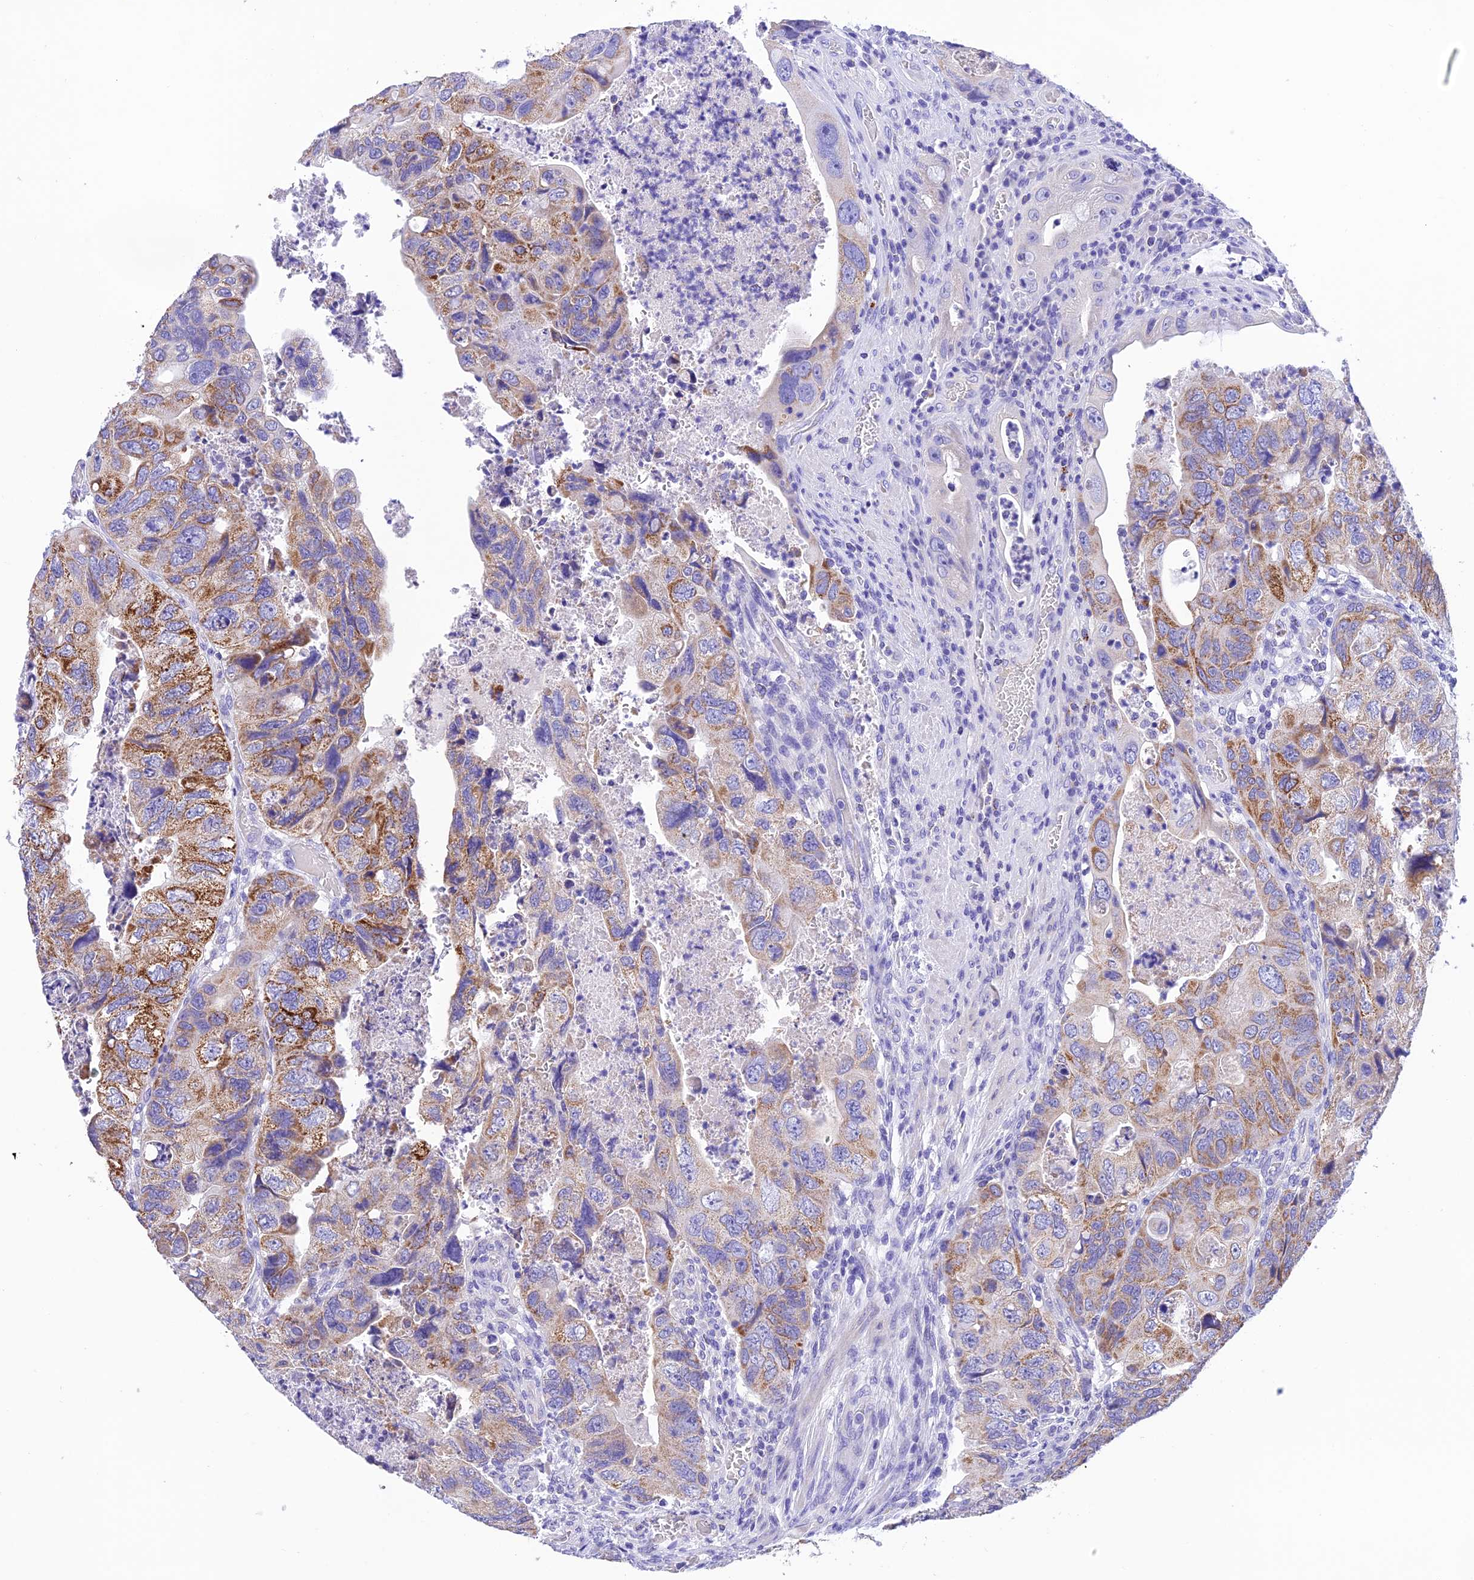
{"staining": {"intensity": "moderate", "quantity": "25%-75%", "location": "cytoplasmic/membranous"}, "tissue": "colorectal cancer", "cell_type": "Tumor cells", "image_type": "cancer", "snomed": [{"axis": "morphology", "description": "Adenocarcinoma, NOS"}, {"axis": "topography", "description": "Rectum"}], "caption": "IHC (DAB) staining of human colorectal cancer shows moderate cytoplasmic/membranous protein positivity in about 25%-75% of tumor cells.", "gene": "MS4A5", "patient": {"sex": "male", "age": 63}}